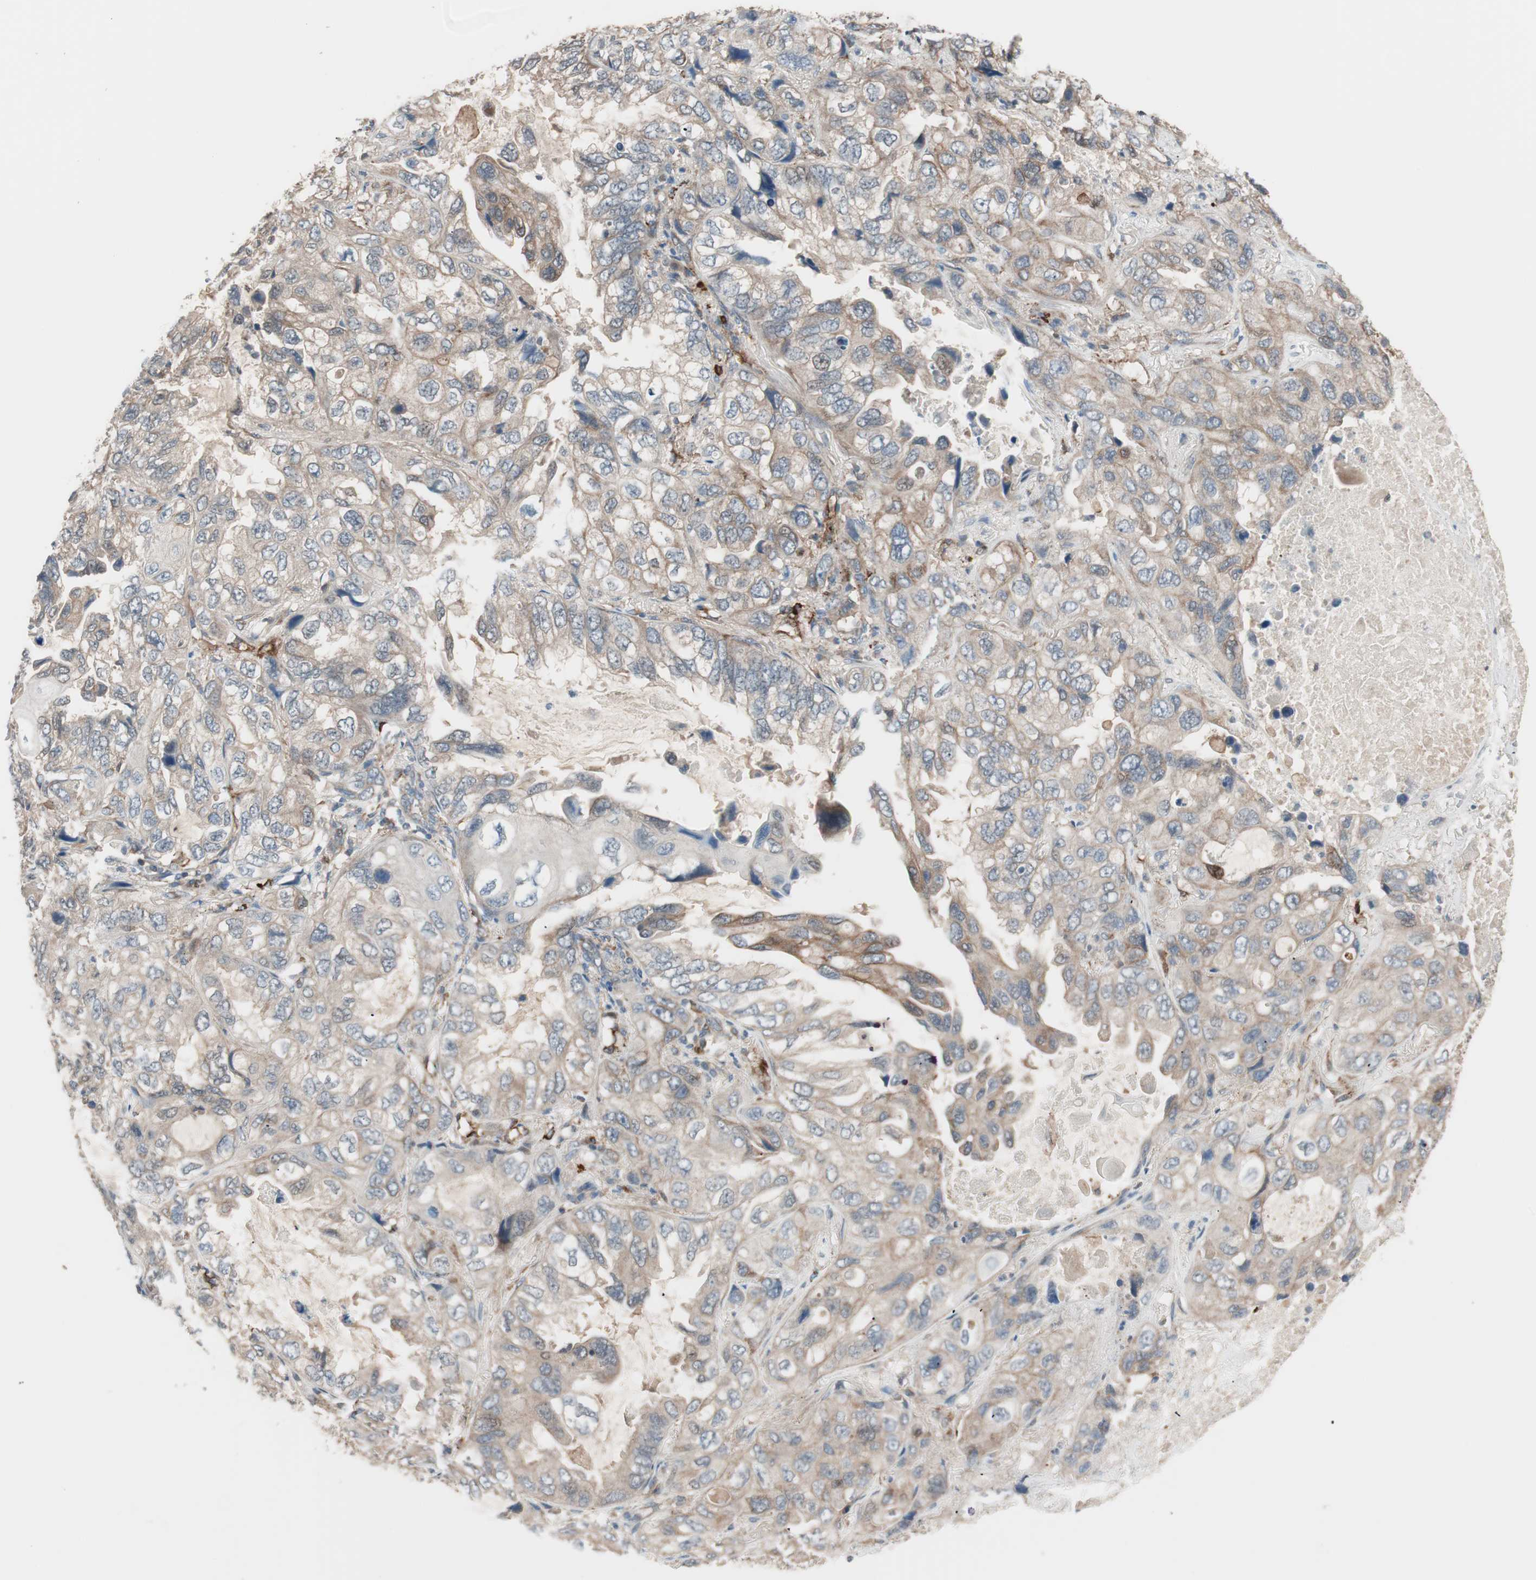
{"staining": {"intensity": "moderate", "quantity": ">75%", "location": "cytoplasmic/membranous"}, "tissue": "lung cancer", "cell_type": "Tumor cells", "image_type": "cancer", "snomed": [{"axis": "morphology", "description": "Squamous cell carcinoma, NOS"}, {"axis": "topography", "description": "Lung"}], "caption": "Tumor cells exhibit medium levels of moderate cytoplasmic/membranous positivity in approximately >75% of cells in human lung cancer (squamous cell carcinoma).", "gene": "STAB1", "patient": {"sex": "female", "age": 73}}